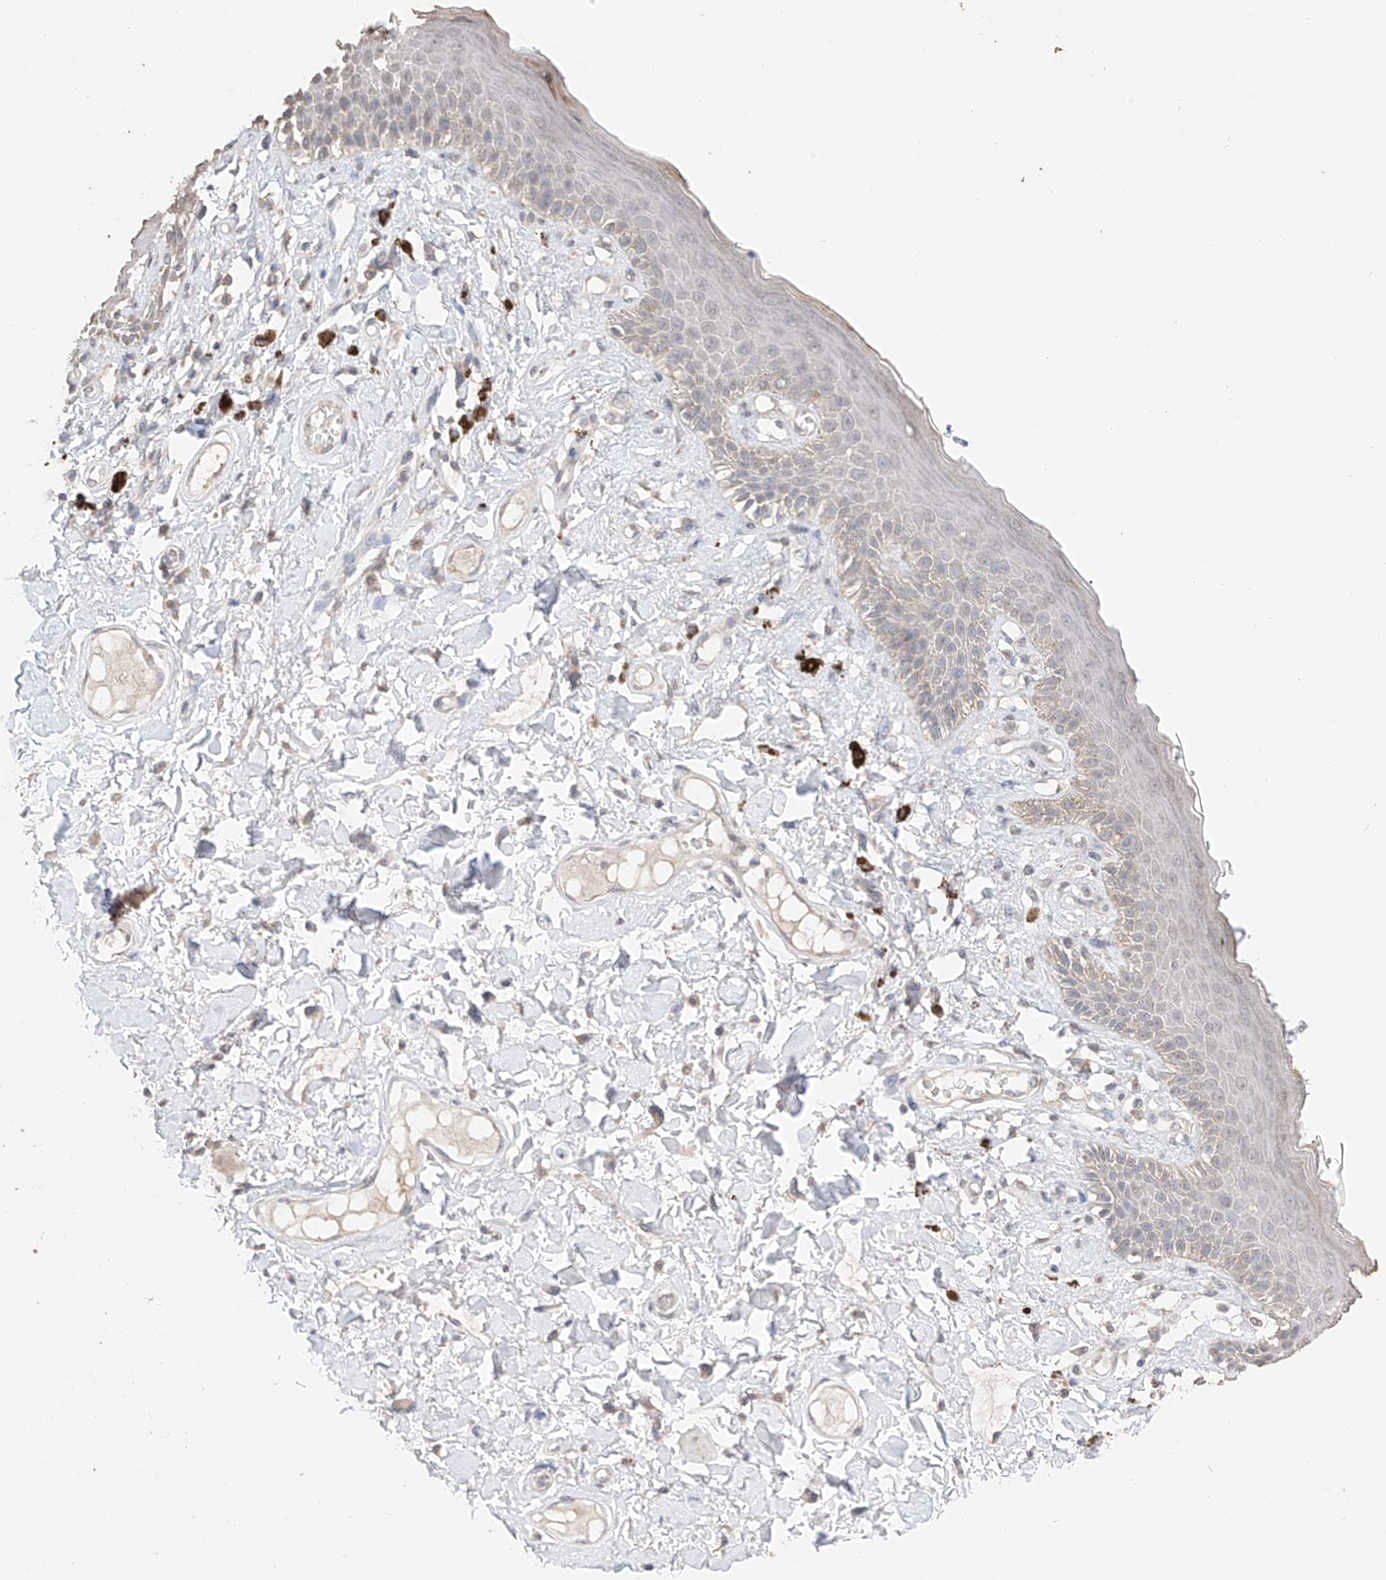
{"staining": {"intensity": "weak", "quantity": "25%-75%", "location": "cytoplasmic/membranous"}, "tissue": "skin", "cell_type": "Epidermal cells", "image_type": "normal", "snomed": [{"axis": "morphology", "description": "Normal tissue, NOS"}, {"axis": "topography", "description": "Anal"}], "caption": "Immunohistochemistry (IHC) (DAB (3,3'-diaminobenzidine)) staining of normal skin displays weak cytoplasmic/membranous protein staining in about 25%-75% of epidermal cells. The staining was performed using DAB to visualize the protein expression in brown, while the nuclei were stained in blue with hematoxylin (Magnification: 20x).", "gene": "IL22RA2", "patient": {"sex": "female", "age": 78}}